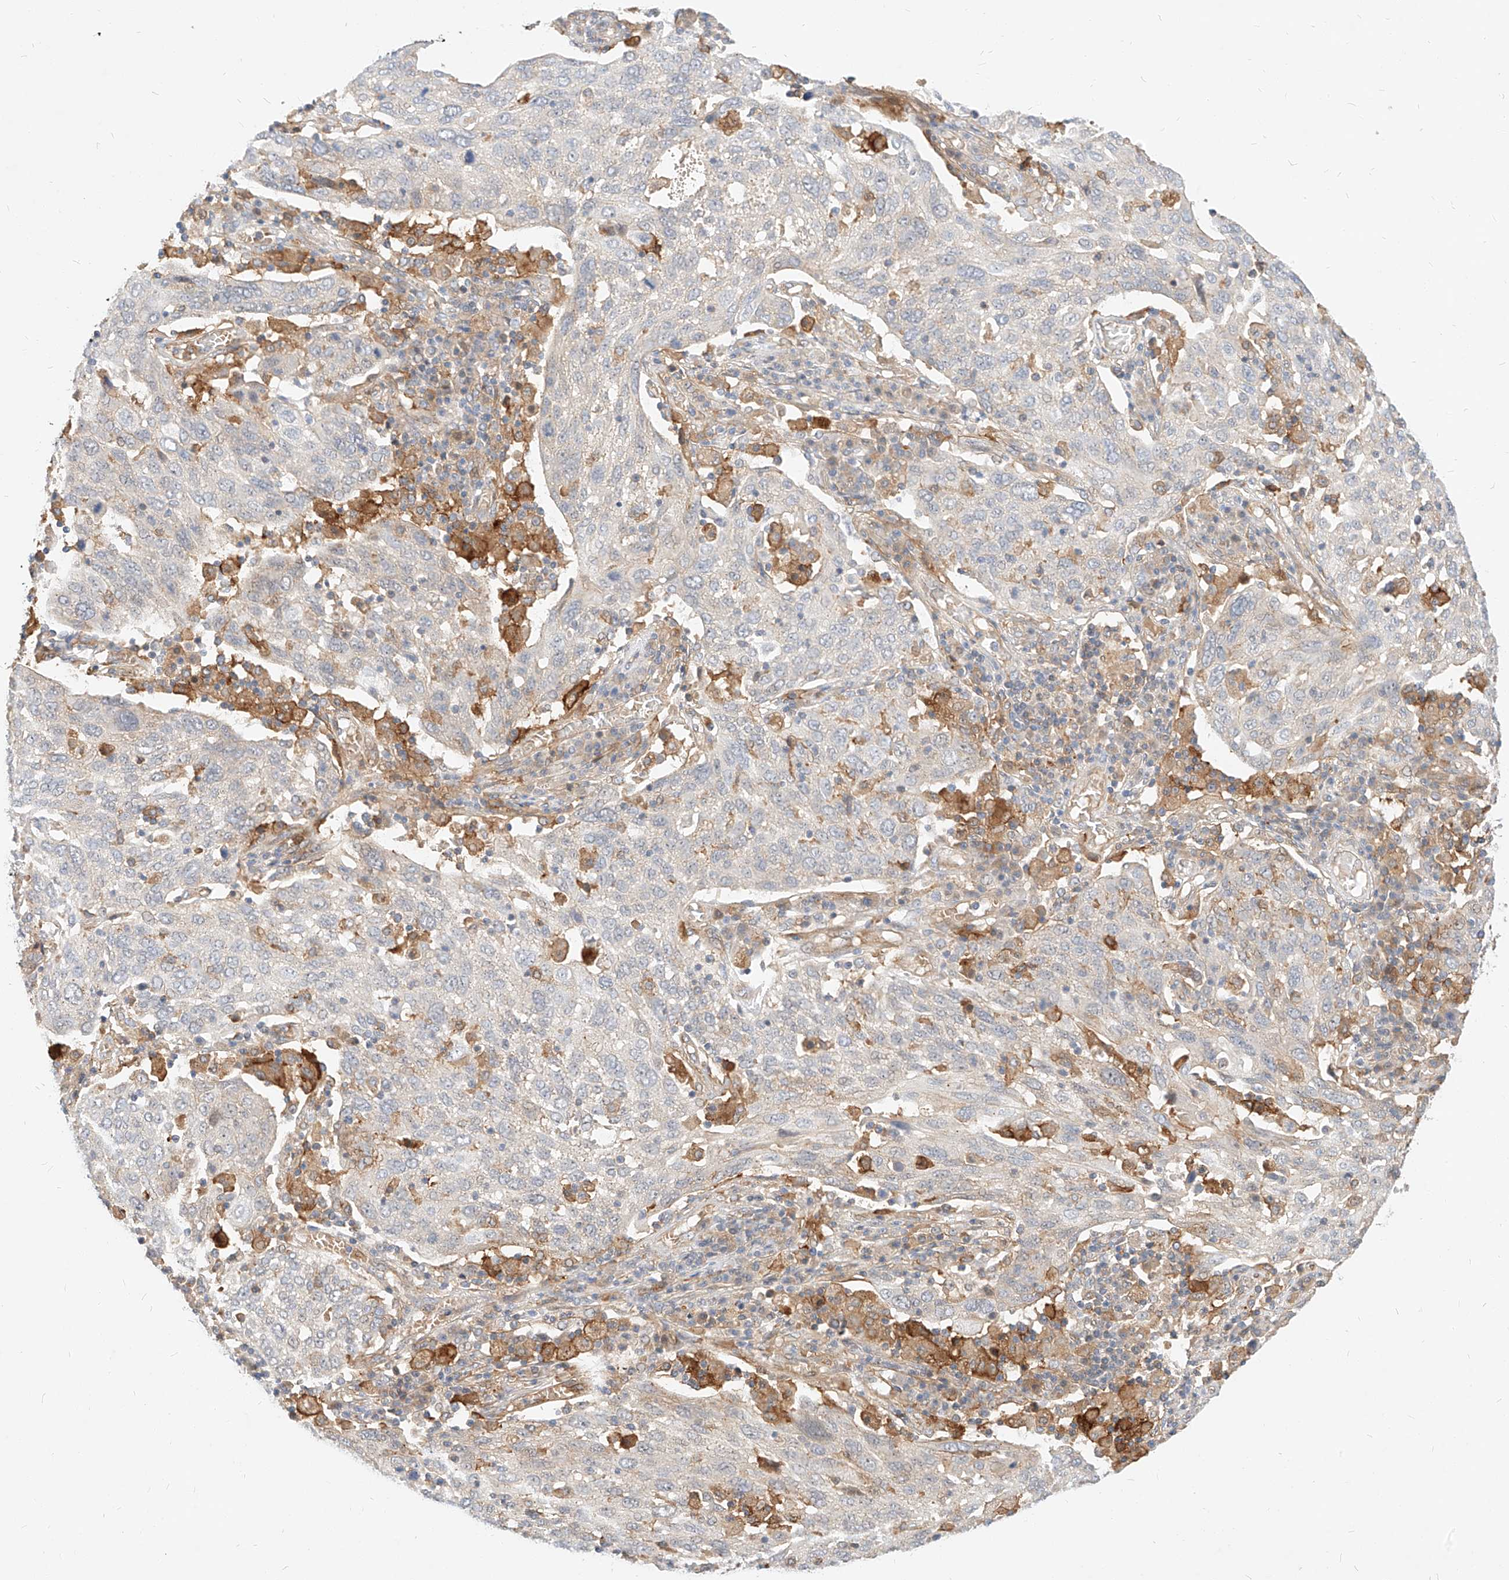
{"staining": {"intensity": "negative", "quantity": "none", "location": "none"}, "tissue": "lung cancer", "cell_type": "Tumor cells", "image_type": "cancer", "snomed": [{"axis": "morphology", "description": "Squamous cell carcinoma, NOS"}, {"axis": "topography", "description": "Lung"}], "caption": "Protein analysis of lung squamous cell carcinoma exhibits no significant expression in tumor cells.", "gene": "NFAM1", "patient": {"sex": "male", "age": 65}}